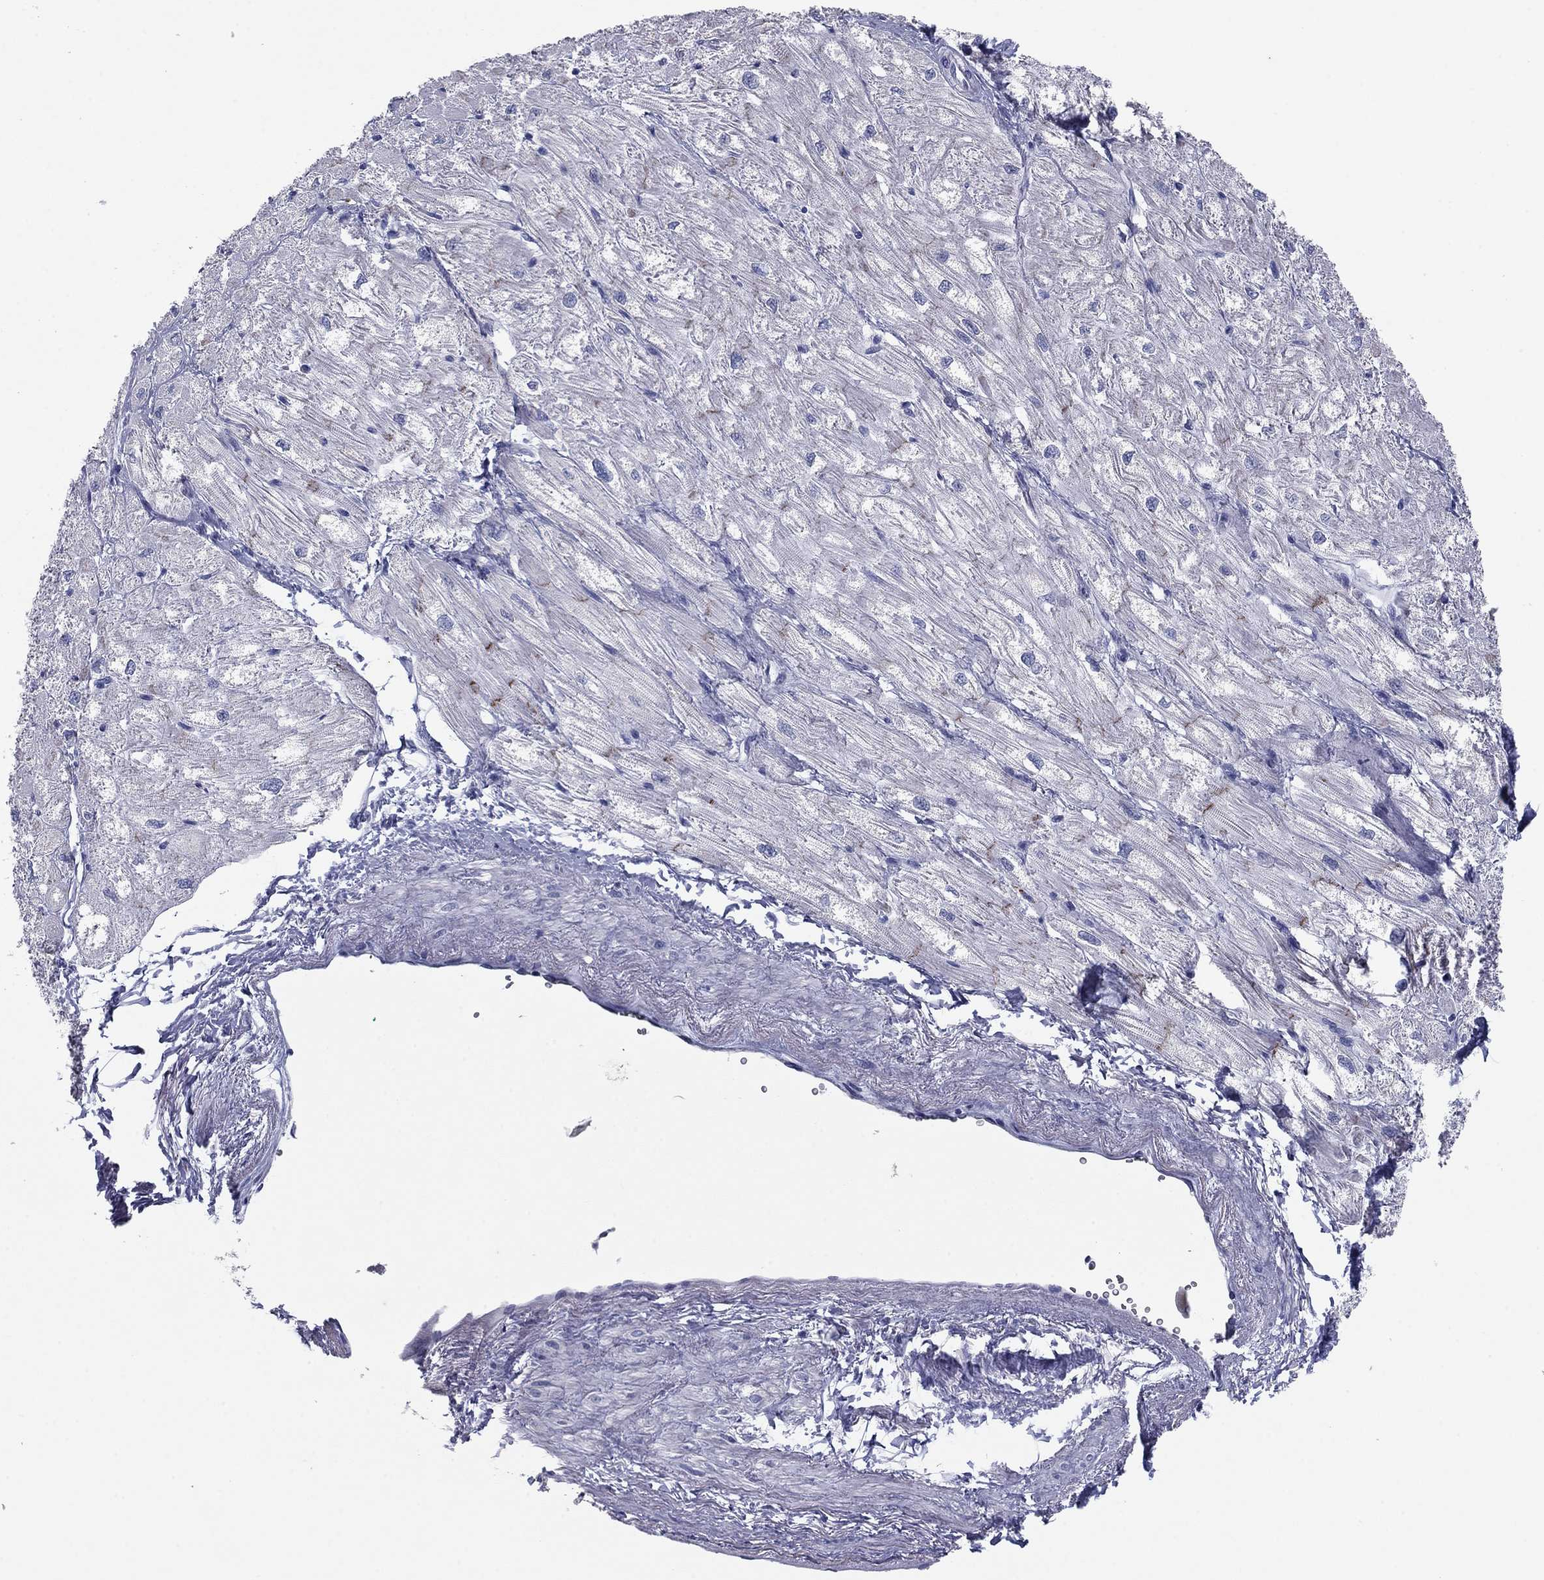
{"staining": {"intensity": "strong", "quantity": "<25%", "location": "cytoplasmic/membranous"}, "tissue": "heart muscle", "cell_type": "Cardiomyocytes", "image_type": "normal", "snomed": [{"axis": "morphology", "description": "Normal tissue, NOS"}, {"axis": "topography", "description": "Heart"}], "caption": "Cardiomyocytes demonstrate medium levels of strong cytoplasmic/membranous staining in approximately <25% of cells in benign human heart muscle.", "gene": "CNTNAP4", "patient": {"sex": "male", "age": 57}}